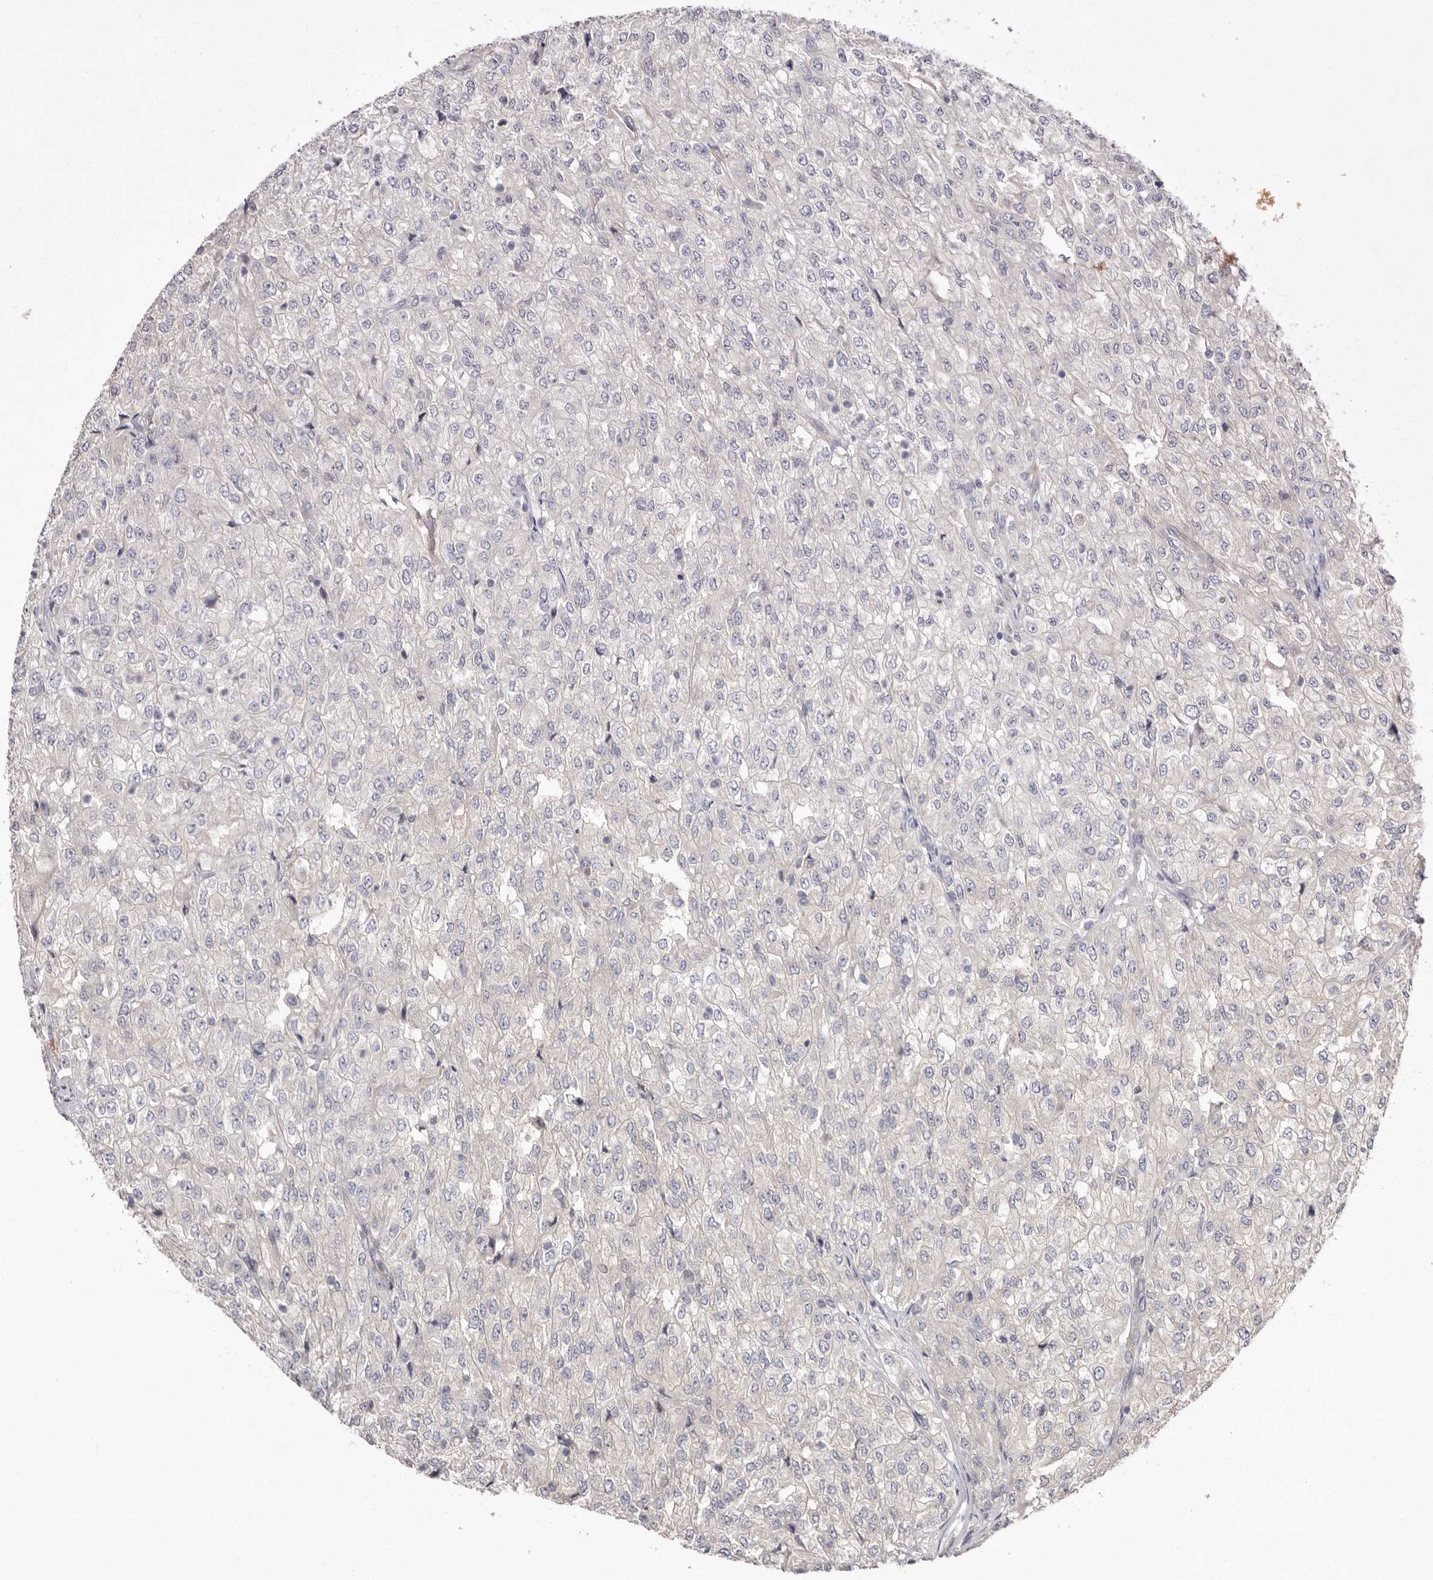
{"staining": {"intensity": "negative", "quantity": "none", "location": "none"}, "tissue": "renal cancer", "cell_type": "Tumor cells", "image_type": "cancer", "snomed": [{"axis": "morphology", "description": "Adenocarcinoma, NOS"}, {"axis": "topography", "description": "Kidney"}], "caption": "High power microscopy micrograph of an immunohistochemistry (IHC) photomicrograph of renal cancer, revealing no significant staining in tumor cells.", "gene": "FAM167B", "patient": {"sex": "female", "age": 54}}